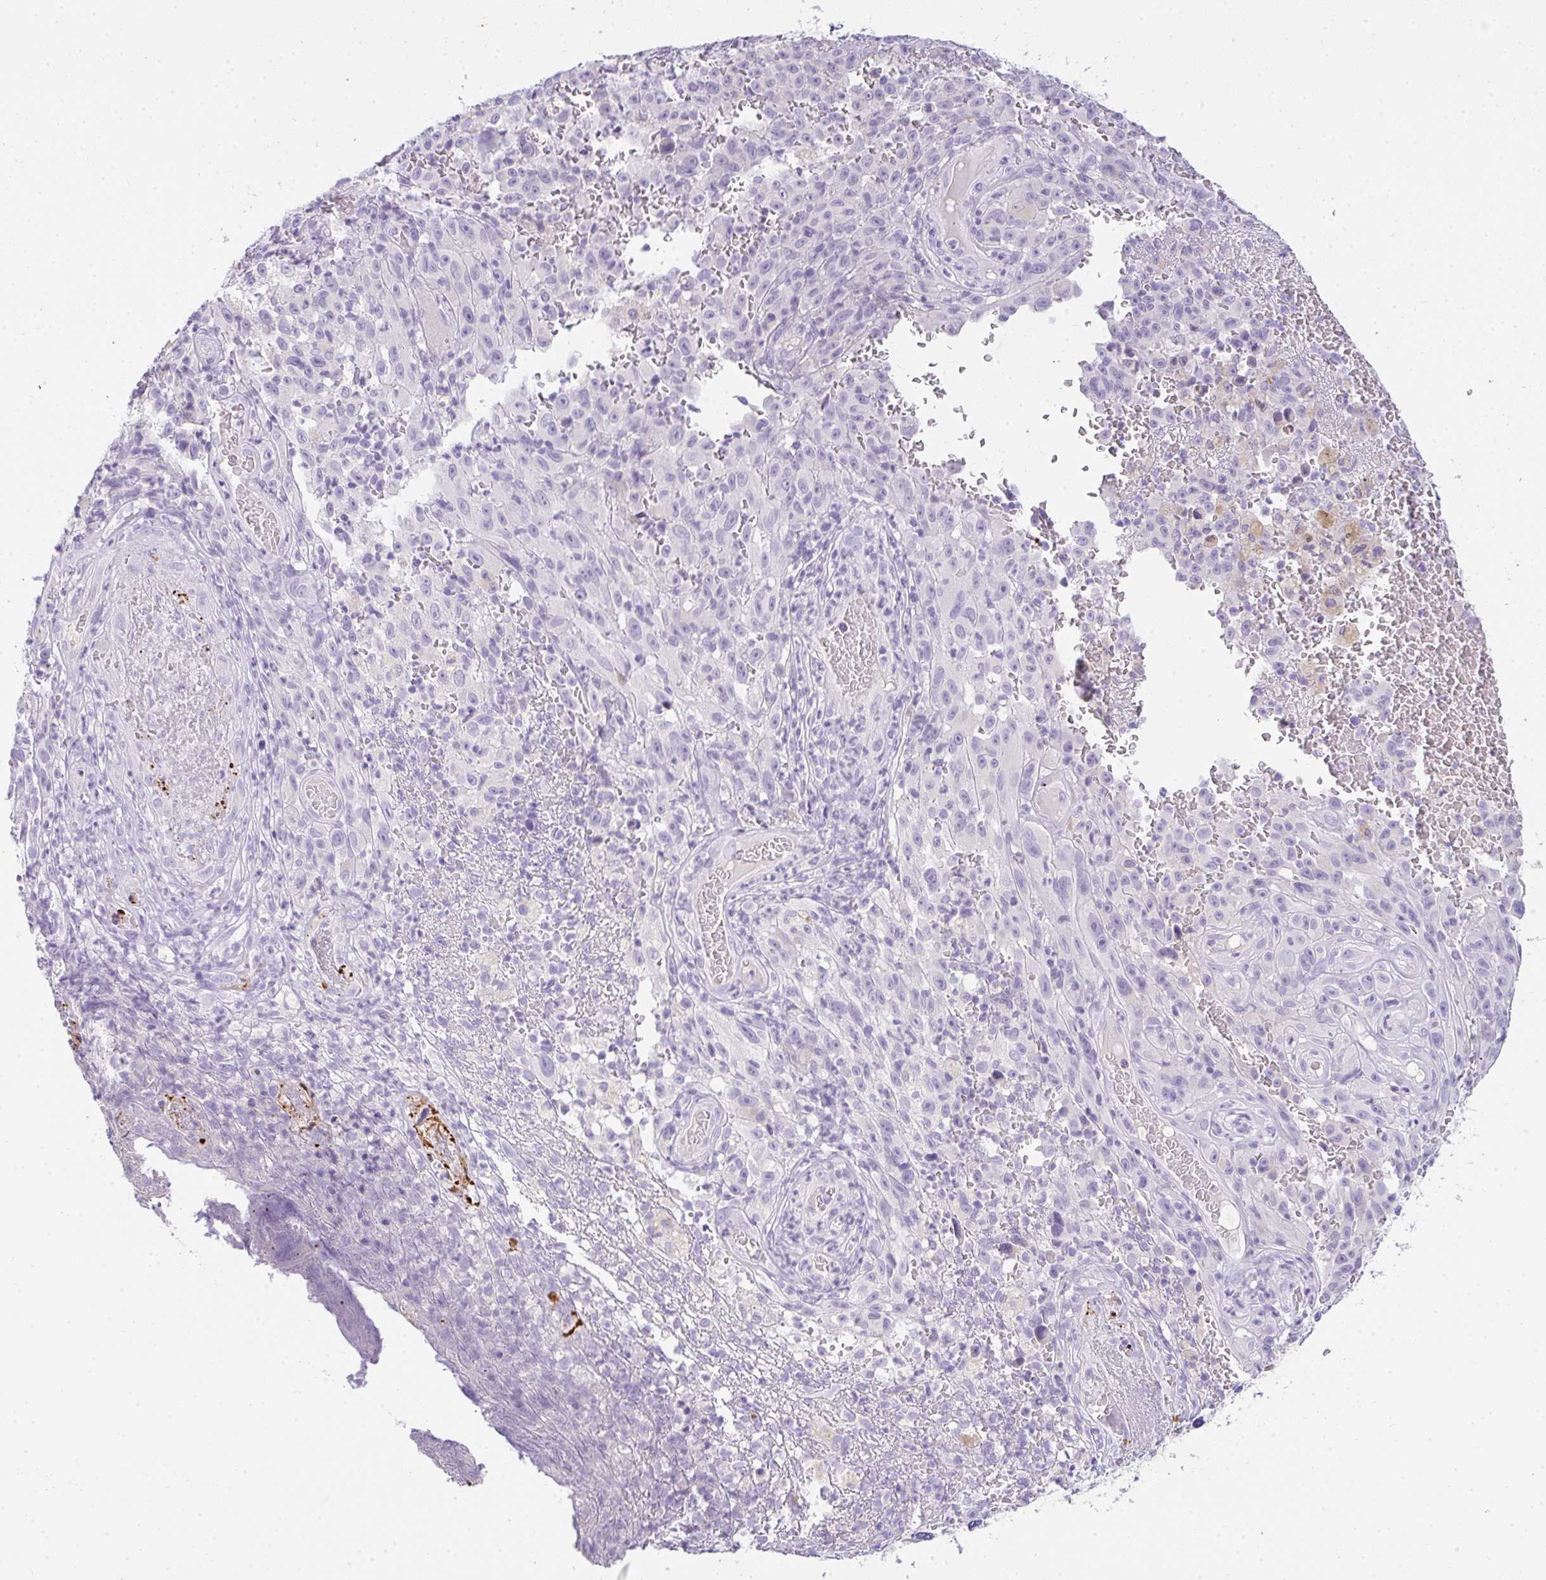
{"staining": {"intensity": "negative", "quantity": "none", "location": "none"}, "tissue": "melanoma", "cell_type": "Tumor cells", "image_type": "cancer", "snomed": [{"axis": "morphology", "description": "Malignant melanoma, NOS"}, {"axis": "topography", "description": "Skin"}], "caption": "An immunohistochemistry (IHC) photomicrograph of melanoma is shown. There is no staining in tumor cells of melanoma.", "gene": "COX7B", "patient": {"sex": "female", "age": 82}}